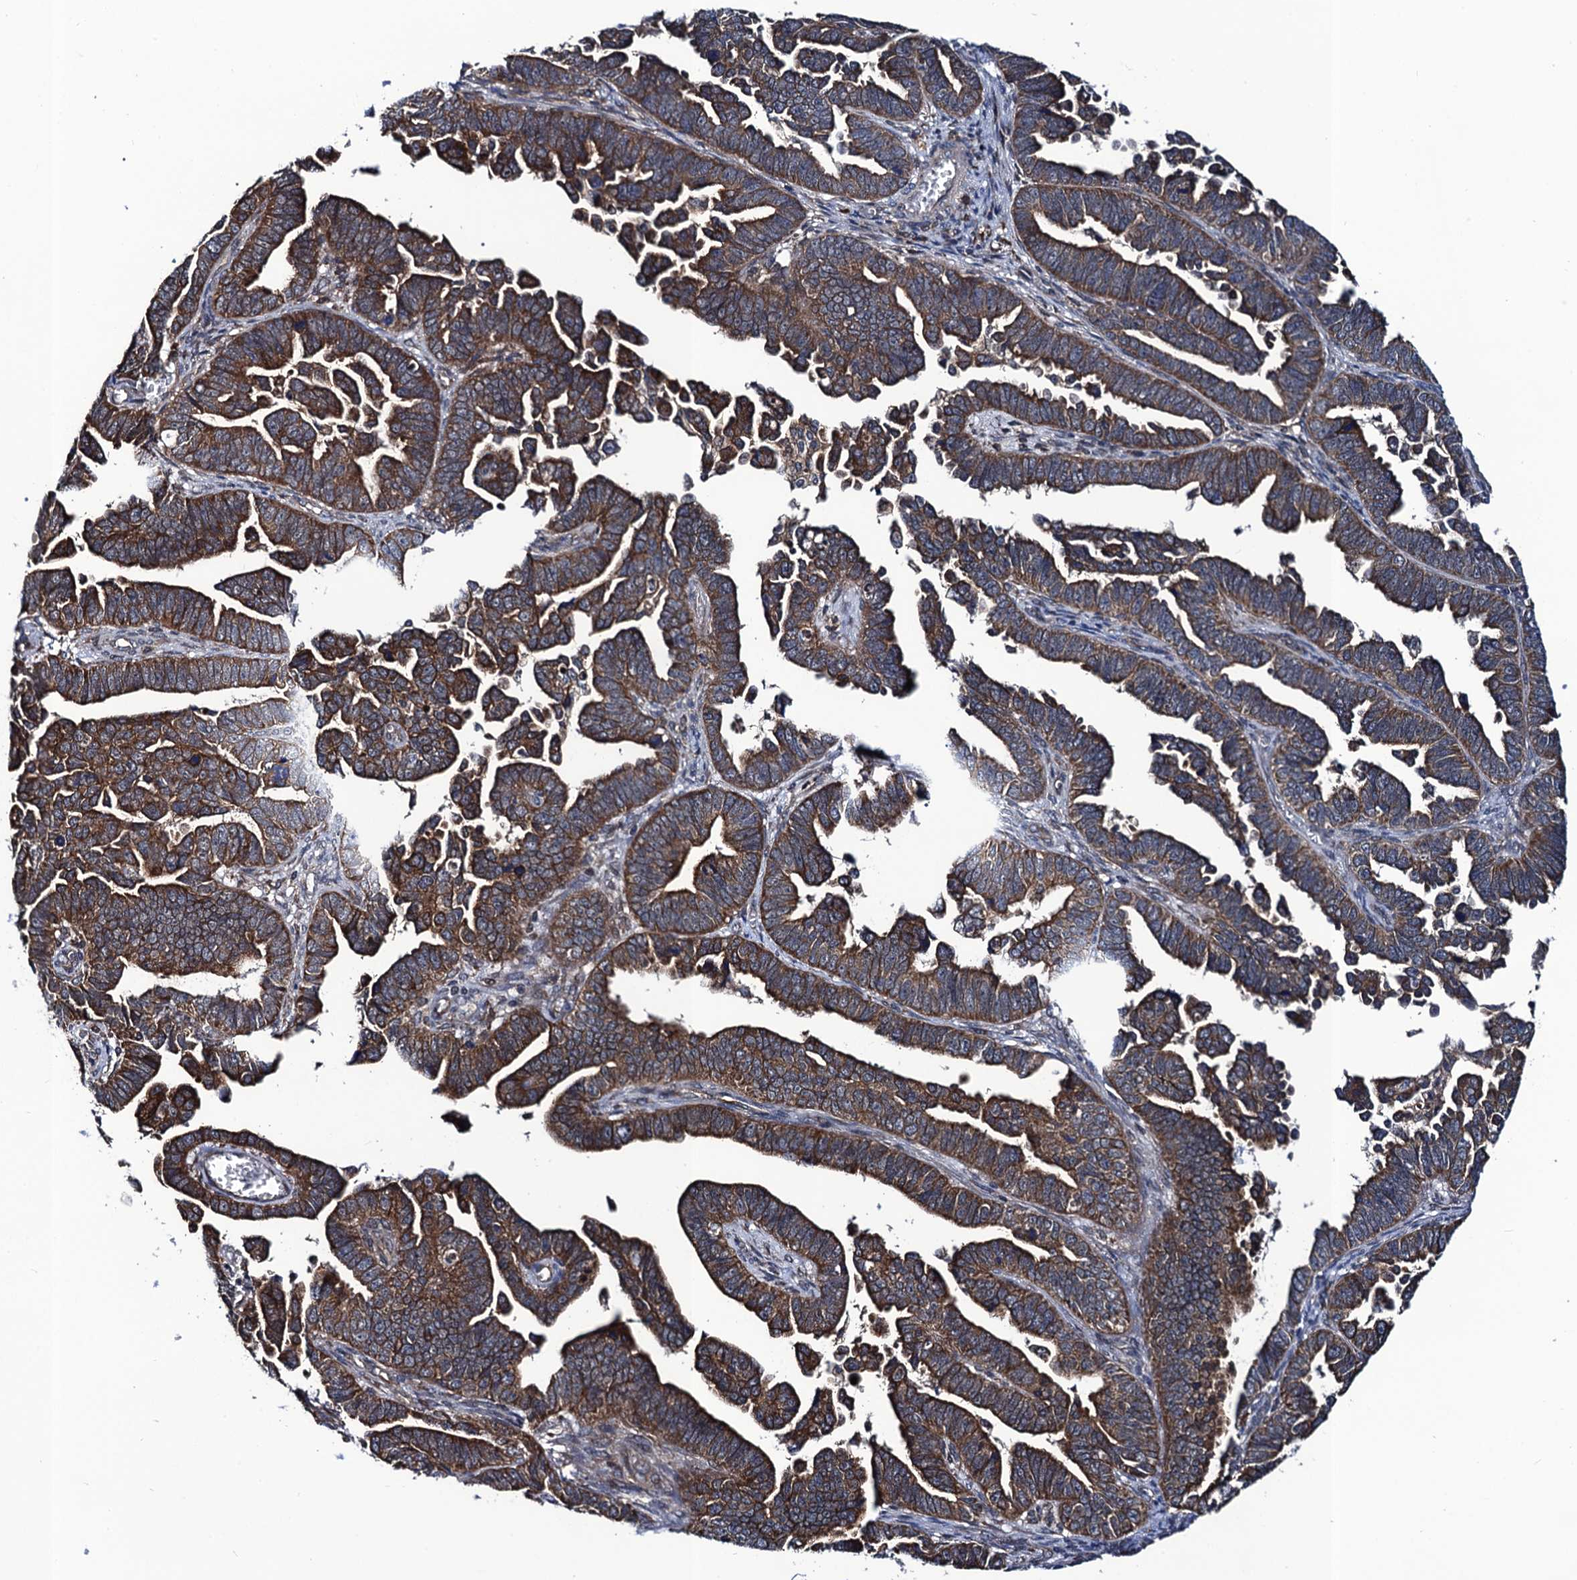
{"staining": {"intensity": "strong", "quantity": ">75%", "location": "cytoplasmic/membranous"}, "tissue": "endometrial cancer", "cell_type": "Tumor cells", "image_type": "cancer", "snomed": [{"axis": "morphology", "description": "Adenocarcinoma, NOS"}, {"axis": "topography", "description": "Endometrium"}], "caption": "Endometrial cancer stained with immunohistochemistry demonstrates strong cytoplasmic/membranous positivity in approximately >75% of tumor cells. The staining was performed using DAB, with brown indicating positive protein expression. Nuclei are stained blue with hematoxylin.", "gene": "PGLS", "patient": {"sex": "female", "age": 75}}